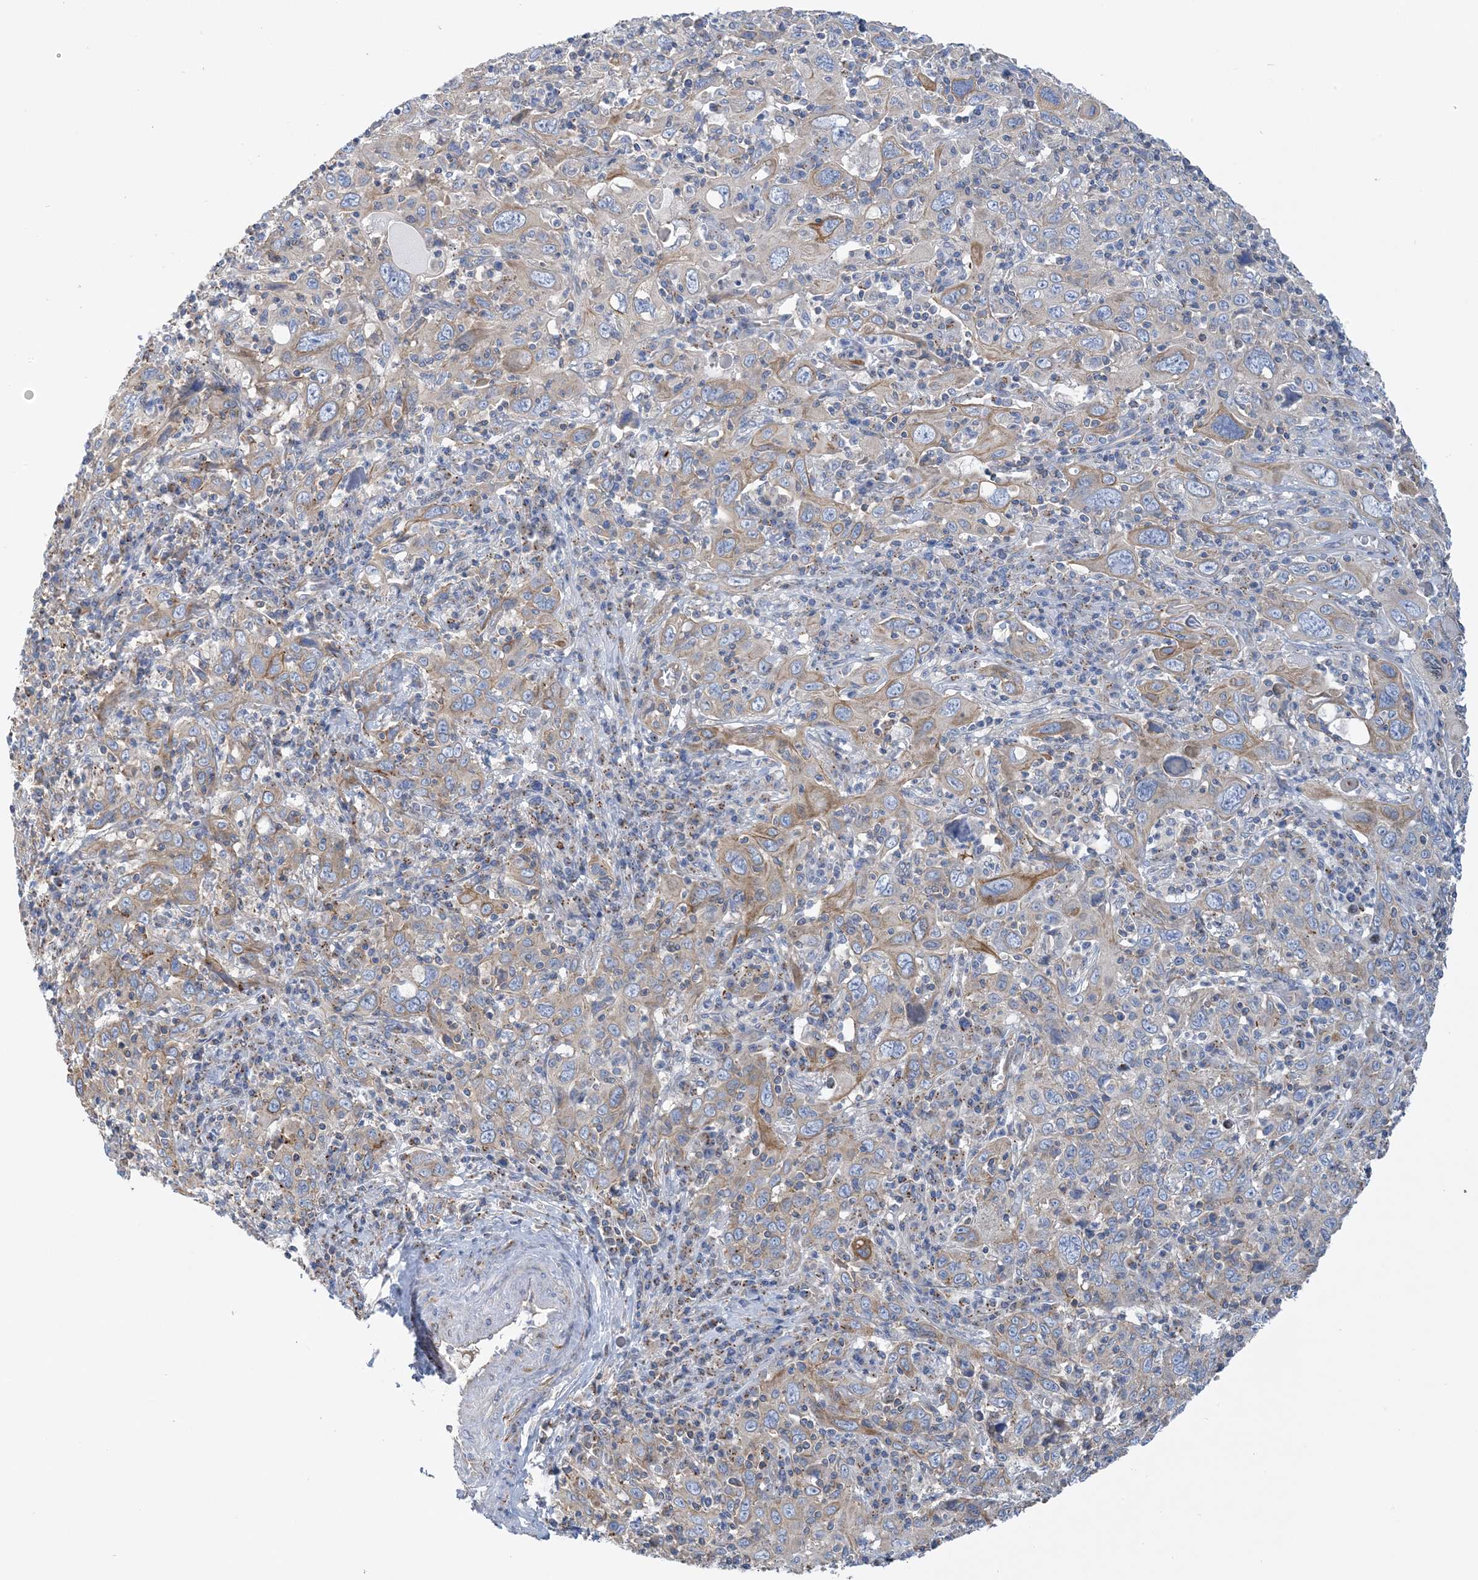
{"staining": {"intensity": "moderate", "quantity": "<25%", "location": "cytoplasmic/membranous"}, "tissue": "cervical cancer", "cell_type": "Tumor cells", "image_type": "cancer", "snomed": [{"axis": "morphology", "description": "Squamous cell carcinoma, NOS"}, {"axis": "topography", "description": "Cervix"}], "caption": "Human cervical cancer (squamous cell carcinoma) stained with a protein marker reveals moderate staining in tumor cells.", "gene": "CALHM5", "patient": {"sex": "female", "age": 46}}